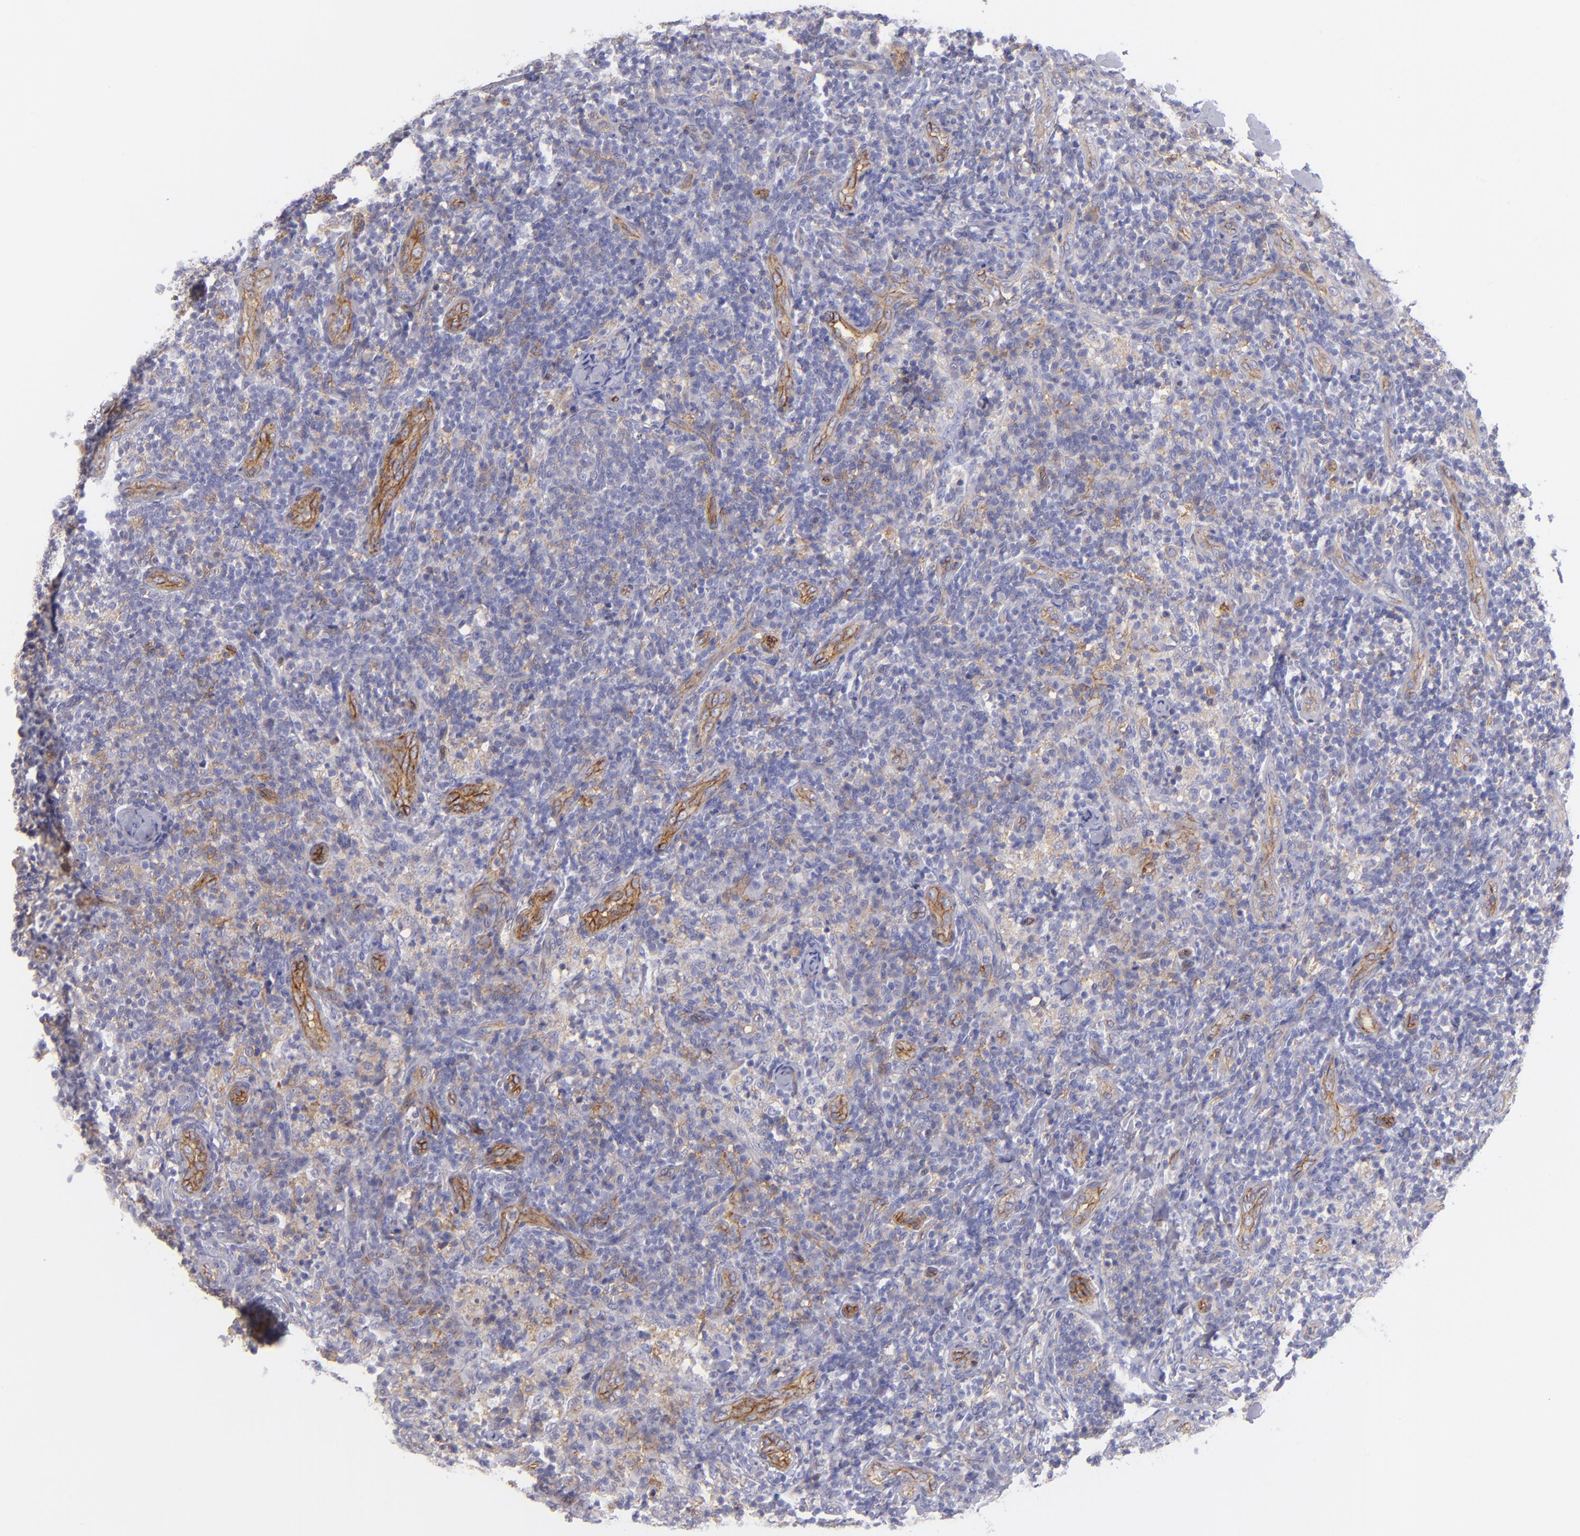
{"staining": {"intensity": "weak", "quantity": "<25%", "location": "cytoplasmic/membranous"}, "tissue": "lymph node", "cell_type": "Germinal center cells", "image_type": "normal", "snomed": [{"axis": "morphology", "description": "Normal tissue, NOS"}, {"axis": "morphology", "description": "Inflammation, NOS"}, {"axis": "topography", "description": "Lymph node"}], "caption": "Histopathology image shows no protein staining in germinal center cells of benign lymph node.", "gene": "ENTPD1", "patient": {"sex": "male", "age": 46}}